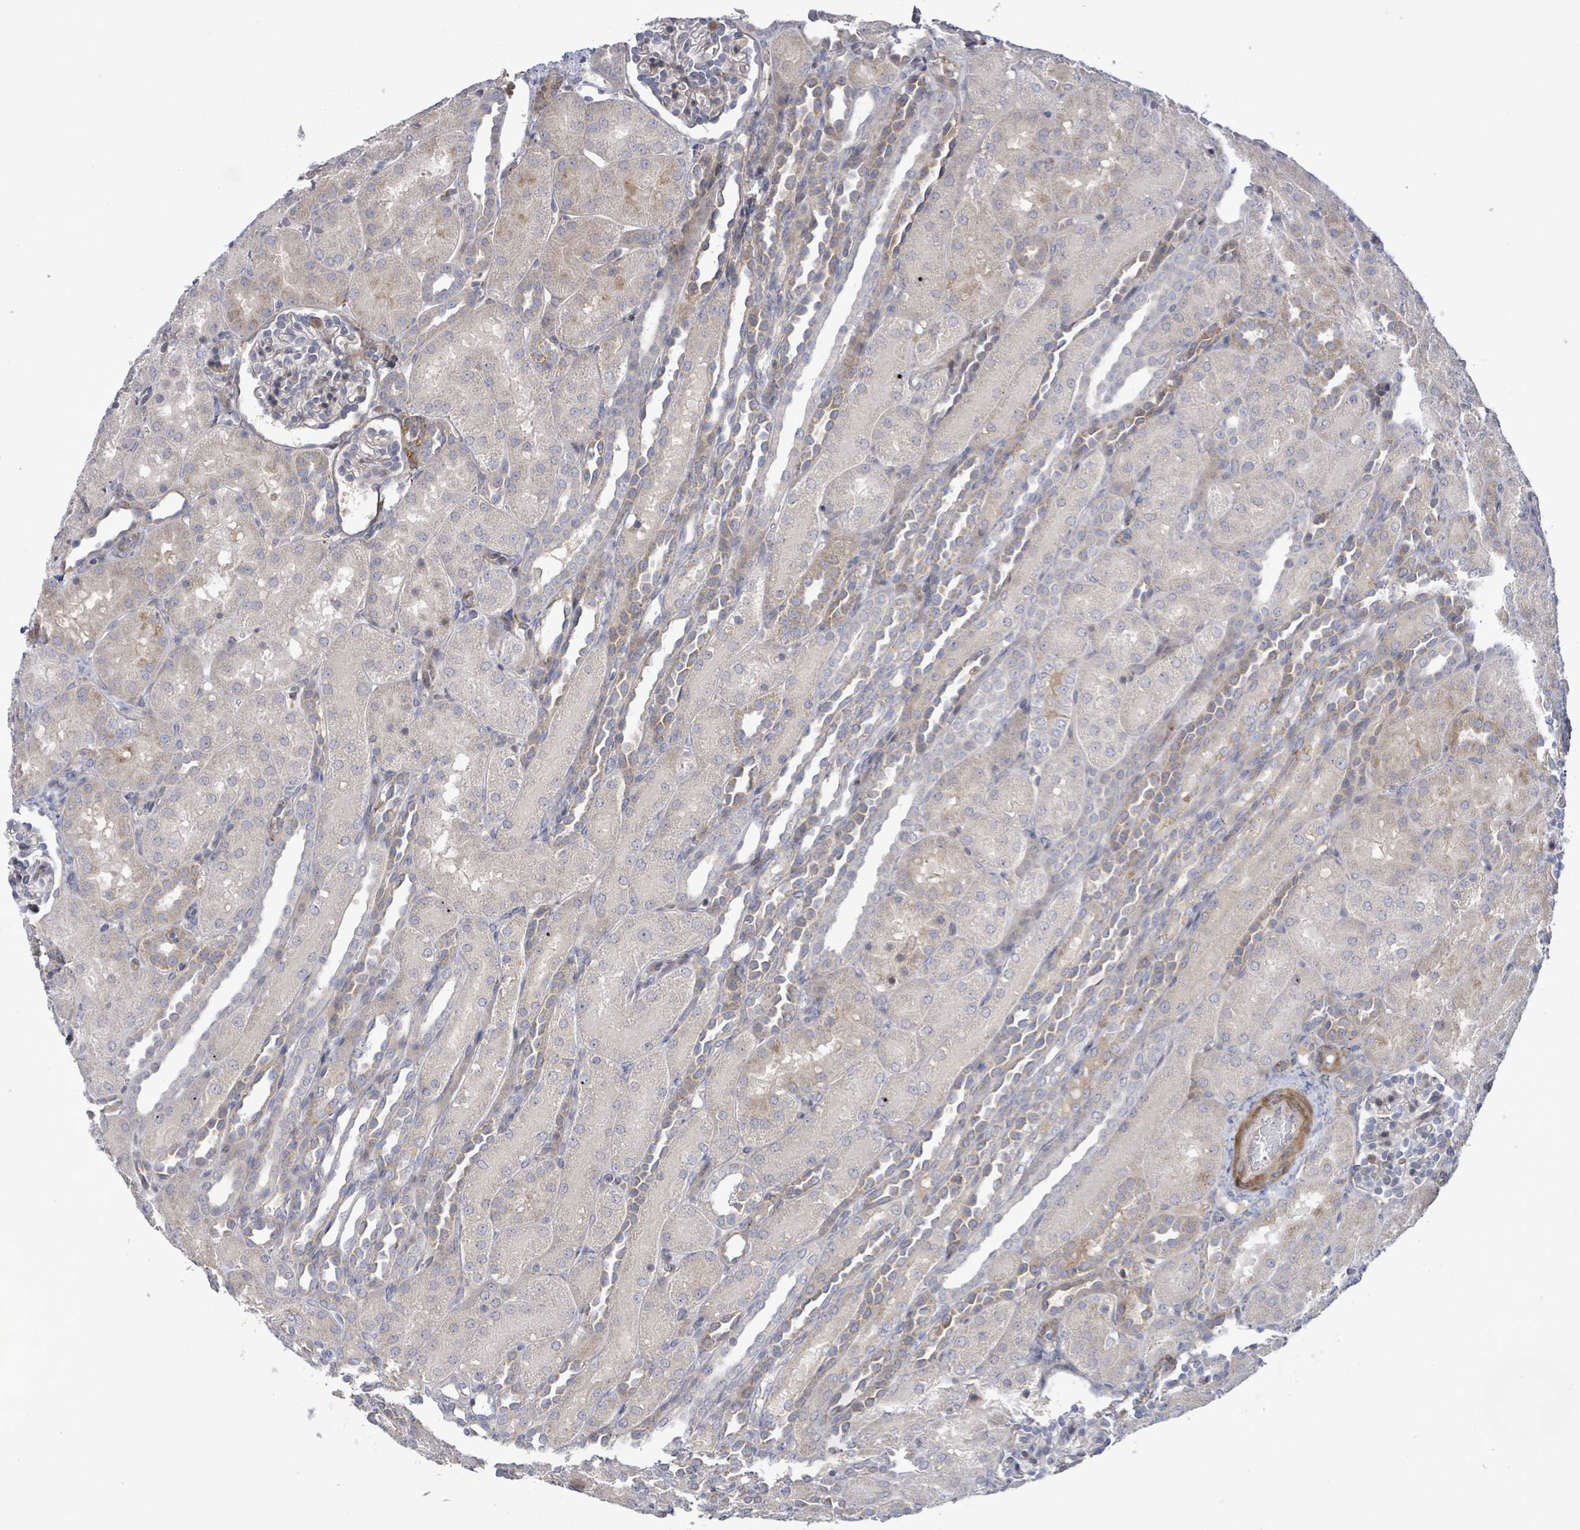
{"staining": {"intensity": "negative", "quantity": "none", "location": "none"}, "tissue": "kidney", "cell_type": "Cells in glomeruli", "image_type": "normal", "snomed": [{"axis": "morphology", "description": "Normal tissue, NOS"}, {"axis": "topography", "description": "Kidney"}], "caption": "Micrograph shows no protein staining in cells in glomeruli of benign kidney. (Stains: DAB (3,3'-diaminobenzidine) immunohistochemistry with hematoxylin counter stain, Microscopy: brightfield microscopy at high magnification).", "gene": "SLIT3", "patient": {"sex": "male", "age": 1}}